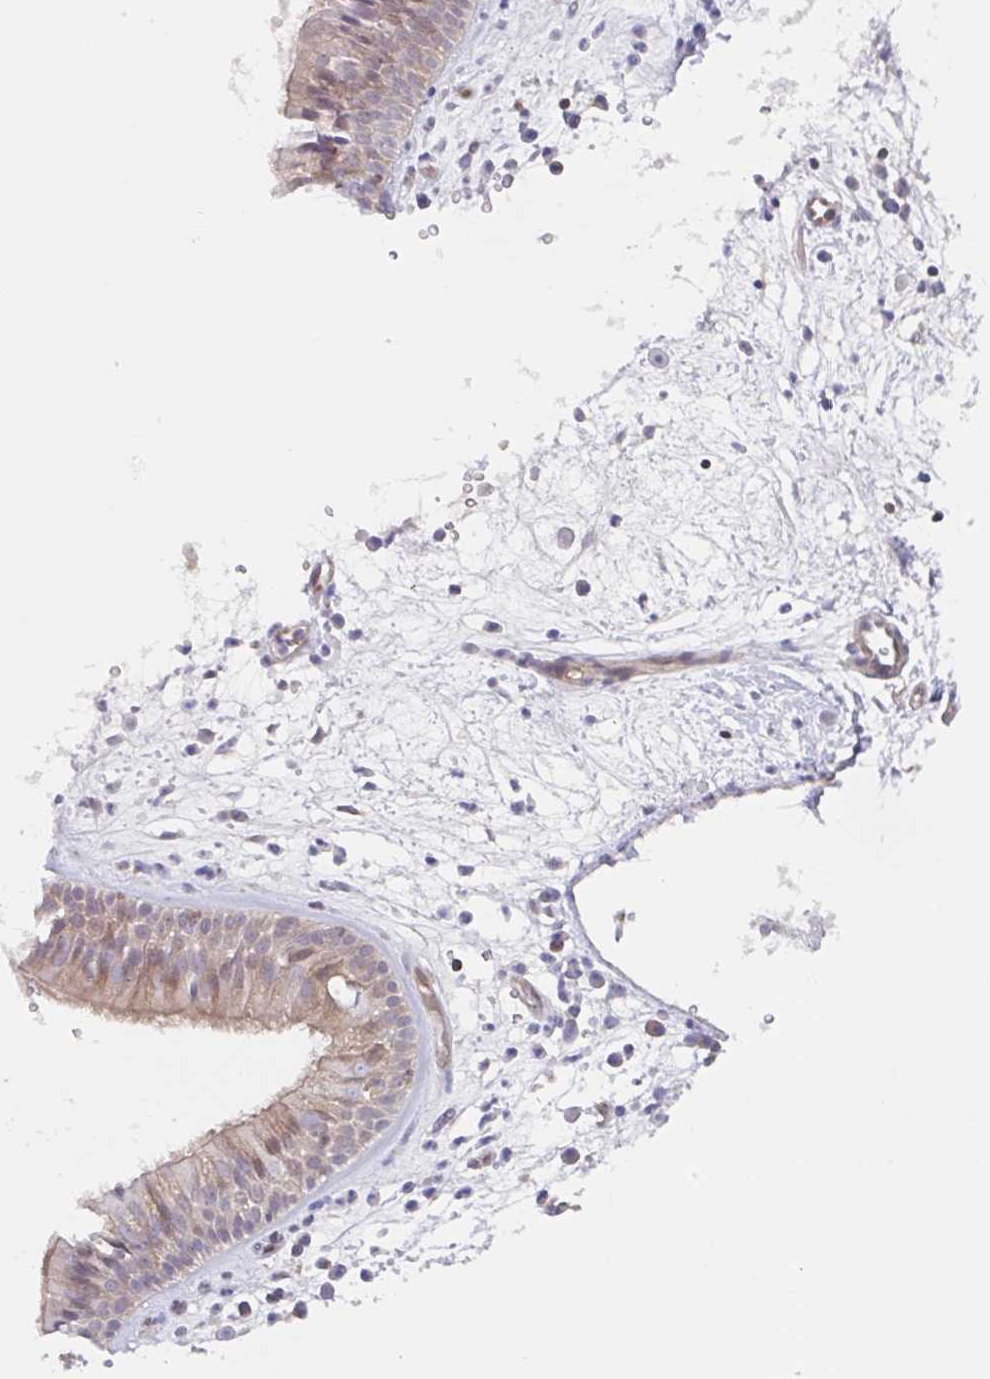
{"staining": {"intensity": "weak", "quantity": ">75%", "location": "cytoplasmic/membranous,nuclear"}, "tissue": "nasopharynx", "cell_type": "Respiratory epithelial cells", "image_type": "normal", "snomed": [{"axis": "morphology", "description": "Normal tissue, NOS"}, {"axis": "topography", "description": "Nasopharynx"}], "caption": "Immunohistochemistry (IHC) photomicrograph of unremarkable nasopharynx: nasopharynx stained using immunohistochemistry (IHC) shows low levels of weak protein expression localized specifically in the cytoplasmic/membranous,nuclear of respiratory epithelial cells, appearing as a cytoplasmic/membranous,nuclear brown color.", "gene": "AGFG2", "patient": {"sex": "male", "age": 65}}